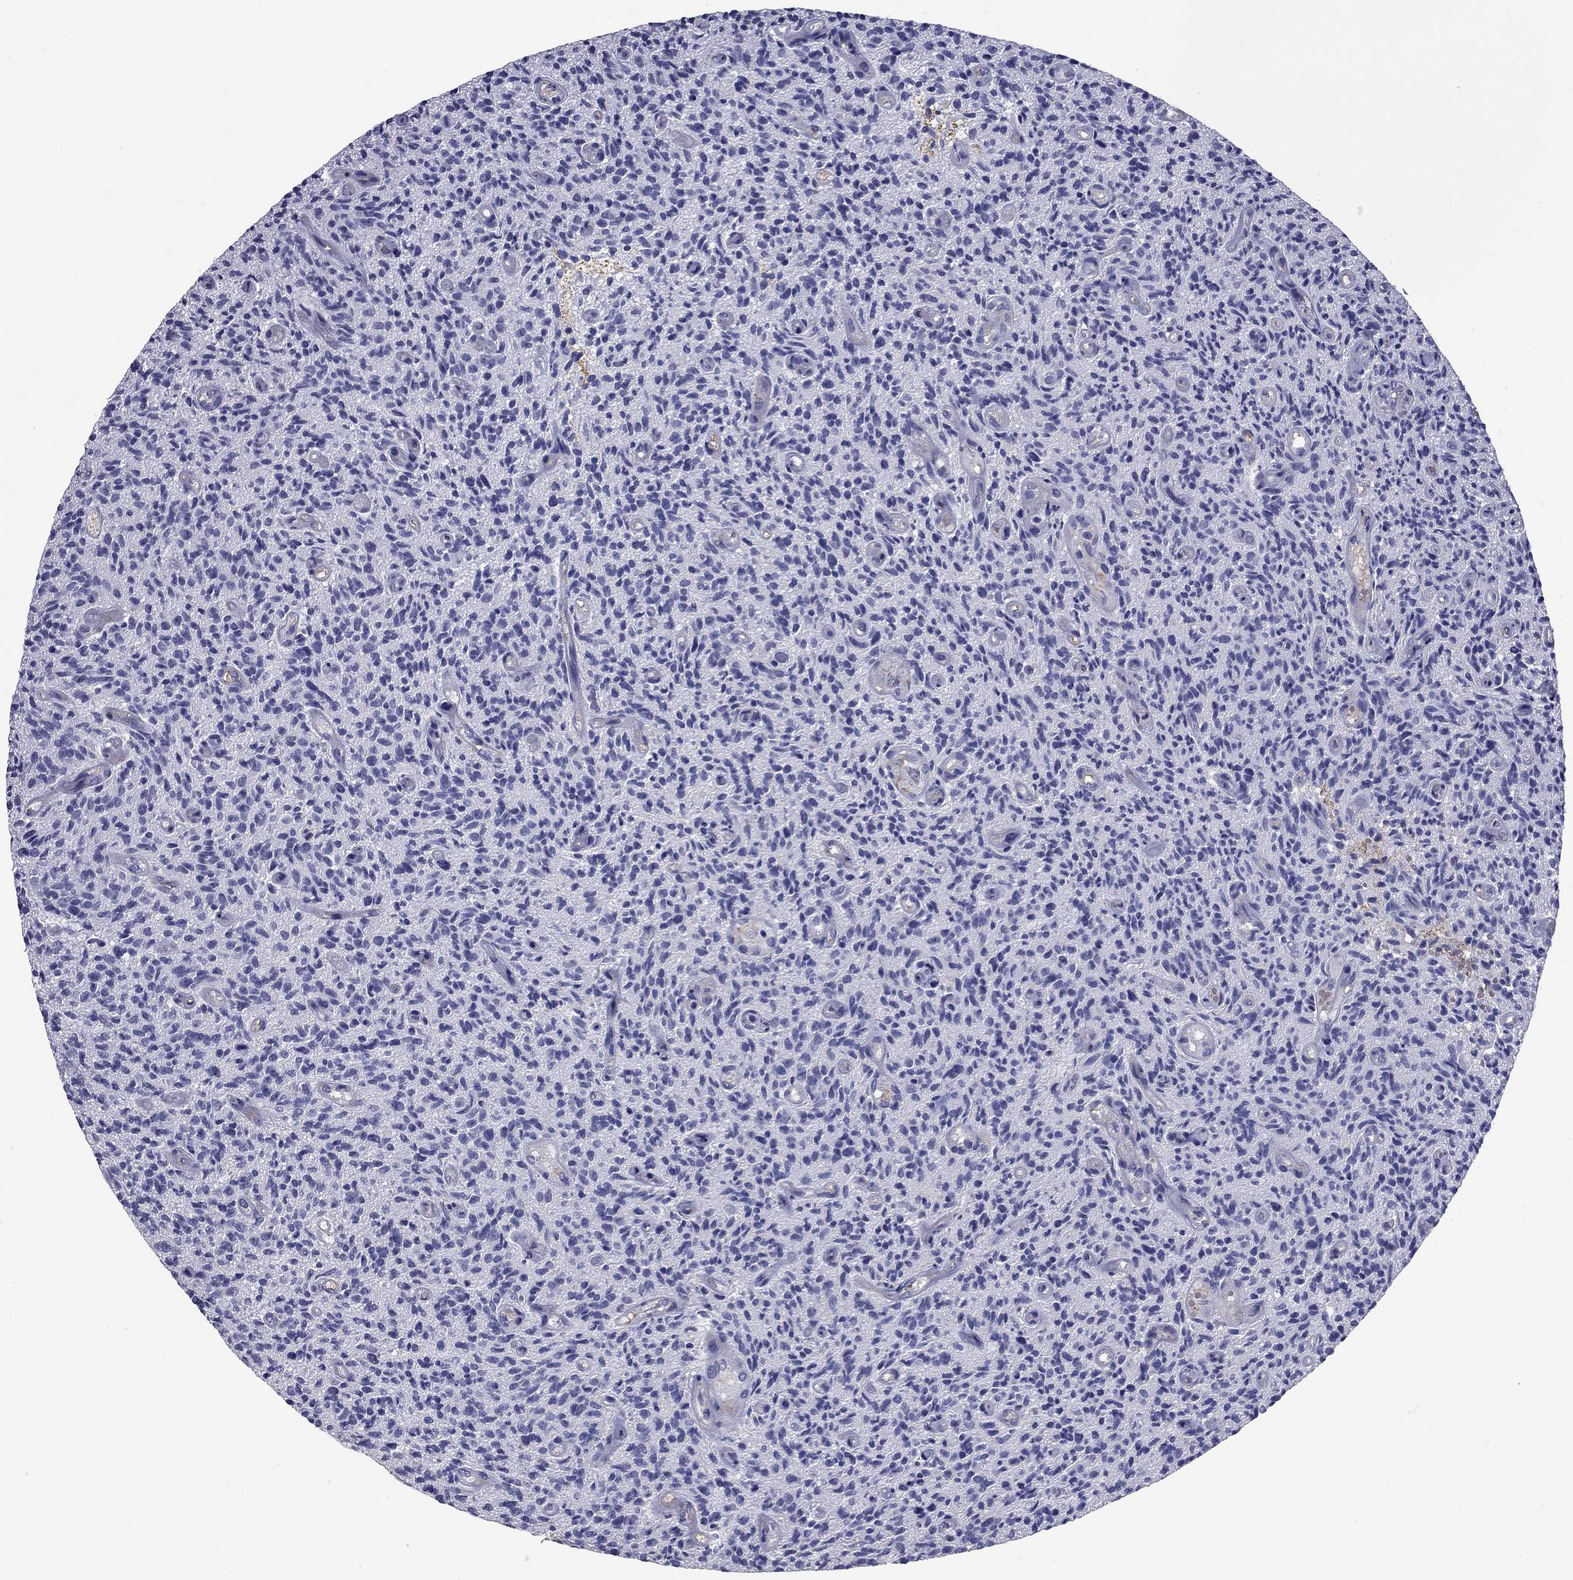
{"staining": {"intensity": "negative", "quantity": "none", "location": "none"}, "tissue": "glioma", "cell_type": "Tumor cells", "image_type": "cancer", "snomed": [{"axis": "morphology", "description": "Glioma, malignant, High grade"}, {"axis": "topography", "description": "Brain"}], "caption": "This is a image of immunohistochemistry staining of malignant glioma (high-grade), which shows no staining in tumor cells. (Brightfield microscopy of DAB (3,3'-diaminobenzidine) immunohistochemistry at high magnification).", "gene": "HTR4", "patient": {"sex": "male", "age": 64}}